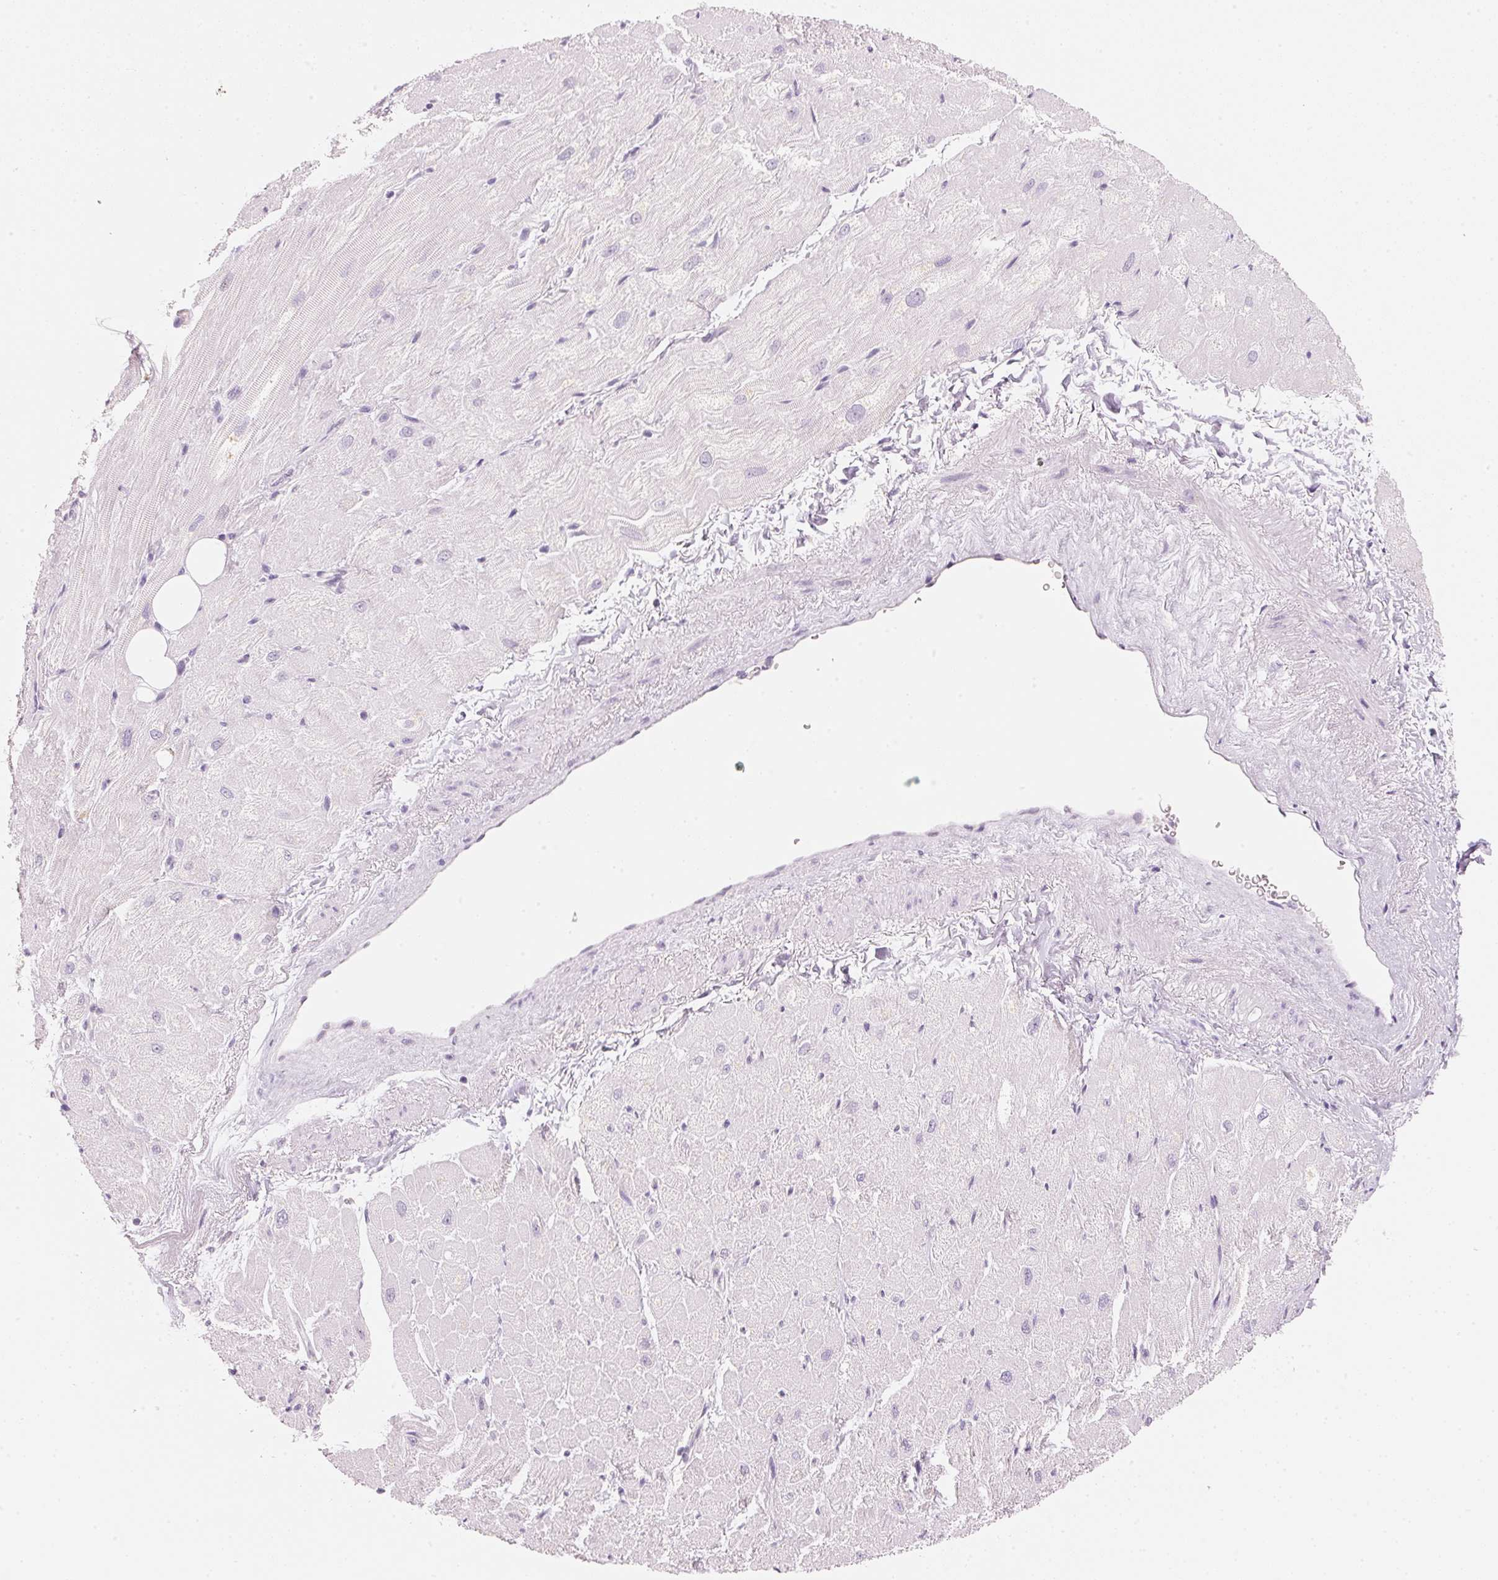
{"staining": {"intensity": "weak", "quantity": "<25%", "location": "cytoplasmic/membranous"}, "tissue": "heart muscle", "cell_type": "Cardiomyocytes", "image_type": "normal", "snomed": [{"axis": "morphology", "description": "Normal tissue, NOS"}, {"axis": "topography", "description": "Heart"}], "caption": "Micrograph shows no protein staining in cardiomyocytes of unremarkable heart muscle.", "gene": "HOXB13", "patient": {"sex": "male", "age": 62}}